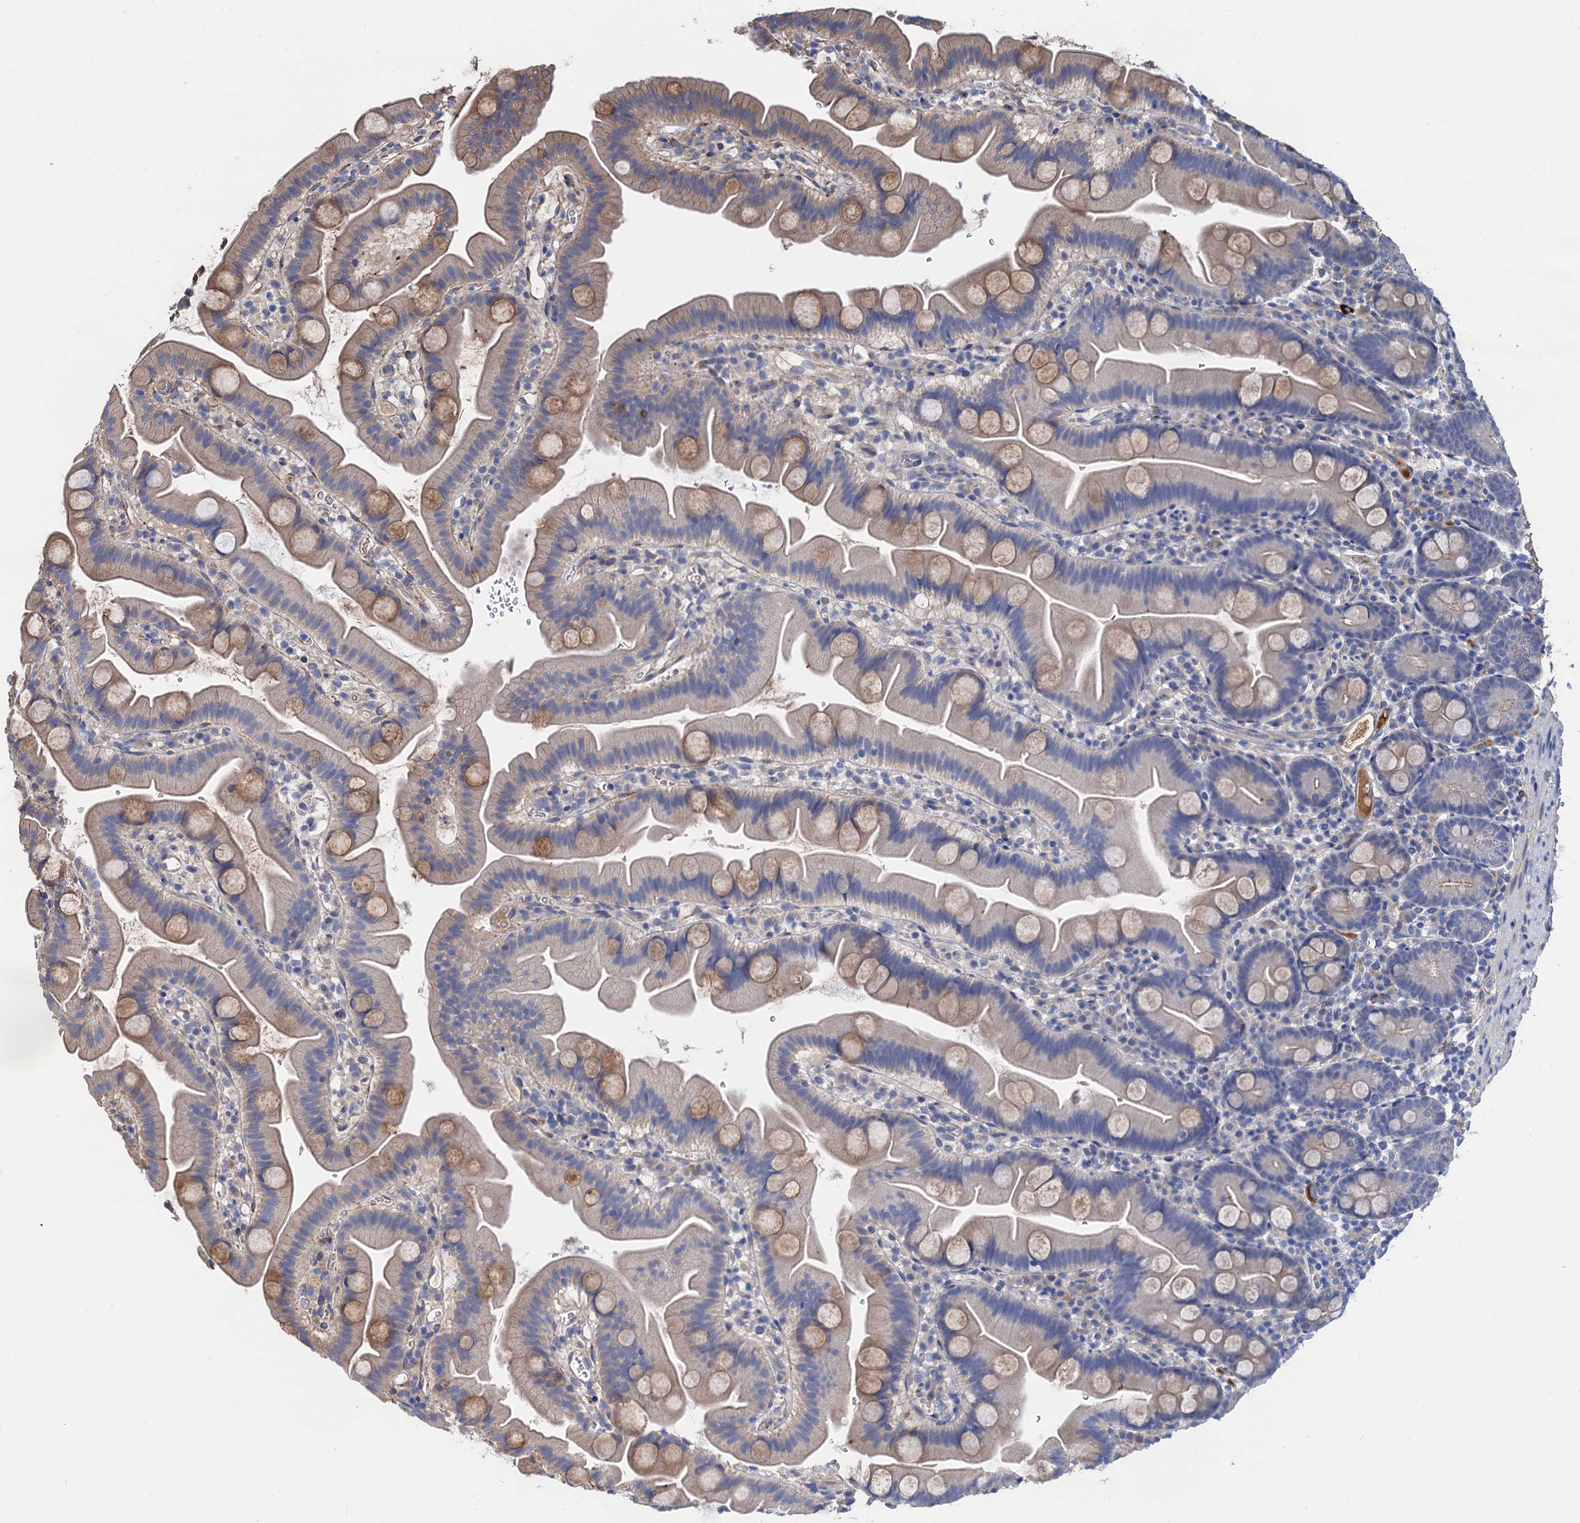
{"staining": {"intensity": "weak", "quantity": "25%-75%", "location": "cytoplasmic/membranous"}, "tissue": "small intestine", "cell_type": "Glandular cells", "image_type": "normal", "snomed": [{"axis": "morphology", "description": "Normal tissue, NOS"}, {"axis": "topography", "description": "Small intestine"}], "caption": "Immunohistochemistry (IHC) histopathology image of normal human small intestine stained for a protein (brown), which shows low levels of weak cytoplasmic/membranous positivity in approximately 25%-75% of glandular cells.", "gene": "CNNM1", "patient": {"sex": "female", "age": 68}}